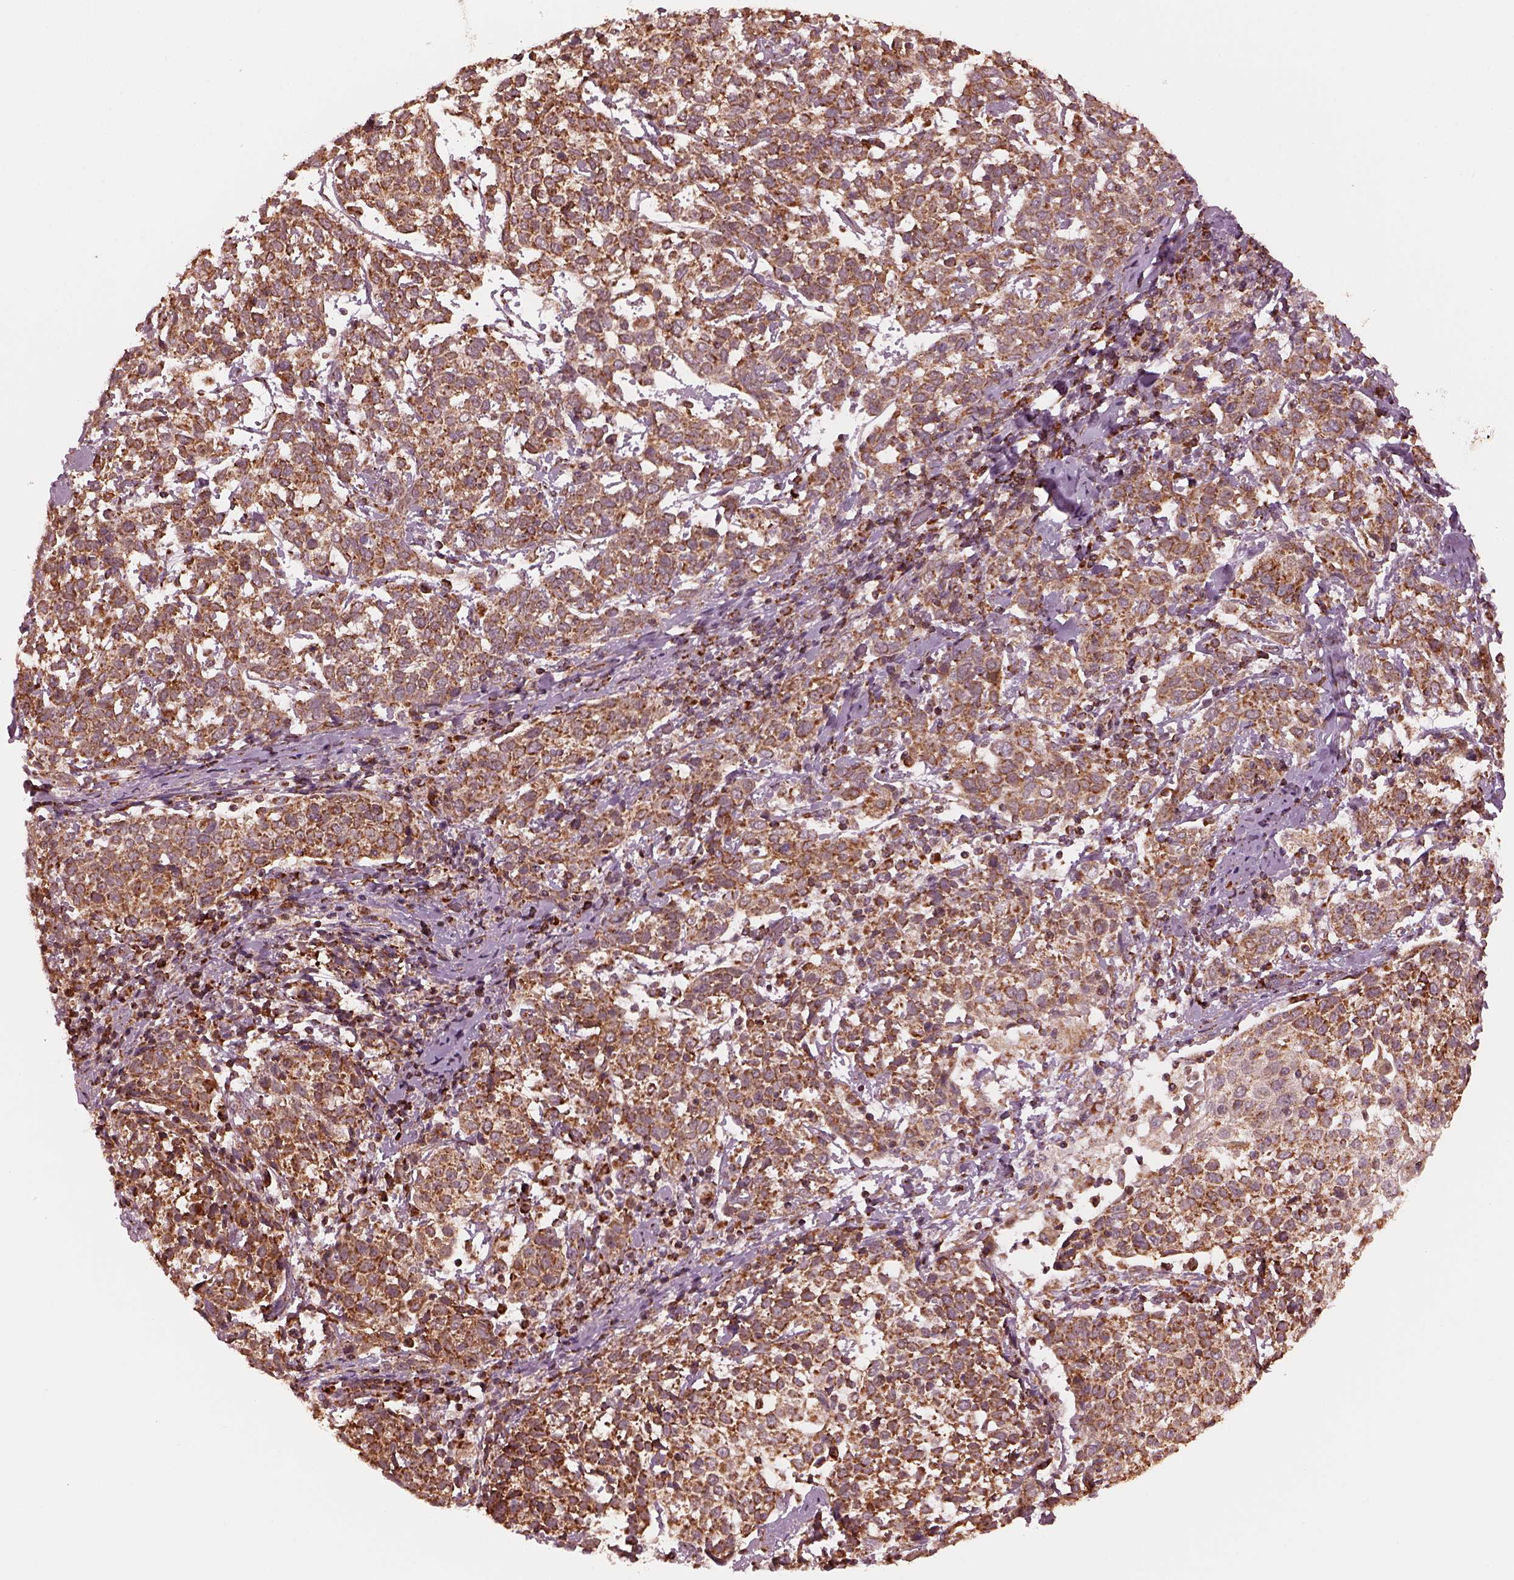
{"staining": {"intensity": "moderate", "quantity": "25%-75%", "location": "cytoplasmic/membranous"}, "tissue": "cervical cancer", "cell_type": "Tumor cells", "image_type": "cancer", "snomed": [{"axis": "morphology", "description": "Squamous cell carcinoma, NOS"}, {"axis": "topography", "description": "Cervix"}], "caption": "Immunohistochemistry histopathology image of neoplastic tissue: human squamous cell carcinoma (cervical) stained using IHC displays medium levels of moderate protein expression localized specifically in the cytoplasmic/membranous of tumor cells, appearing as a cytoplasmic/membranous brown color.", "gene": "NDUFB10", "patient": {"sex": "female", "age": 61}}